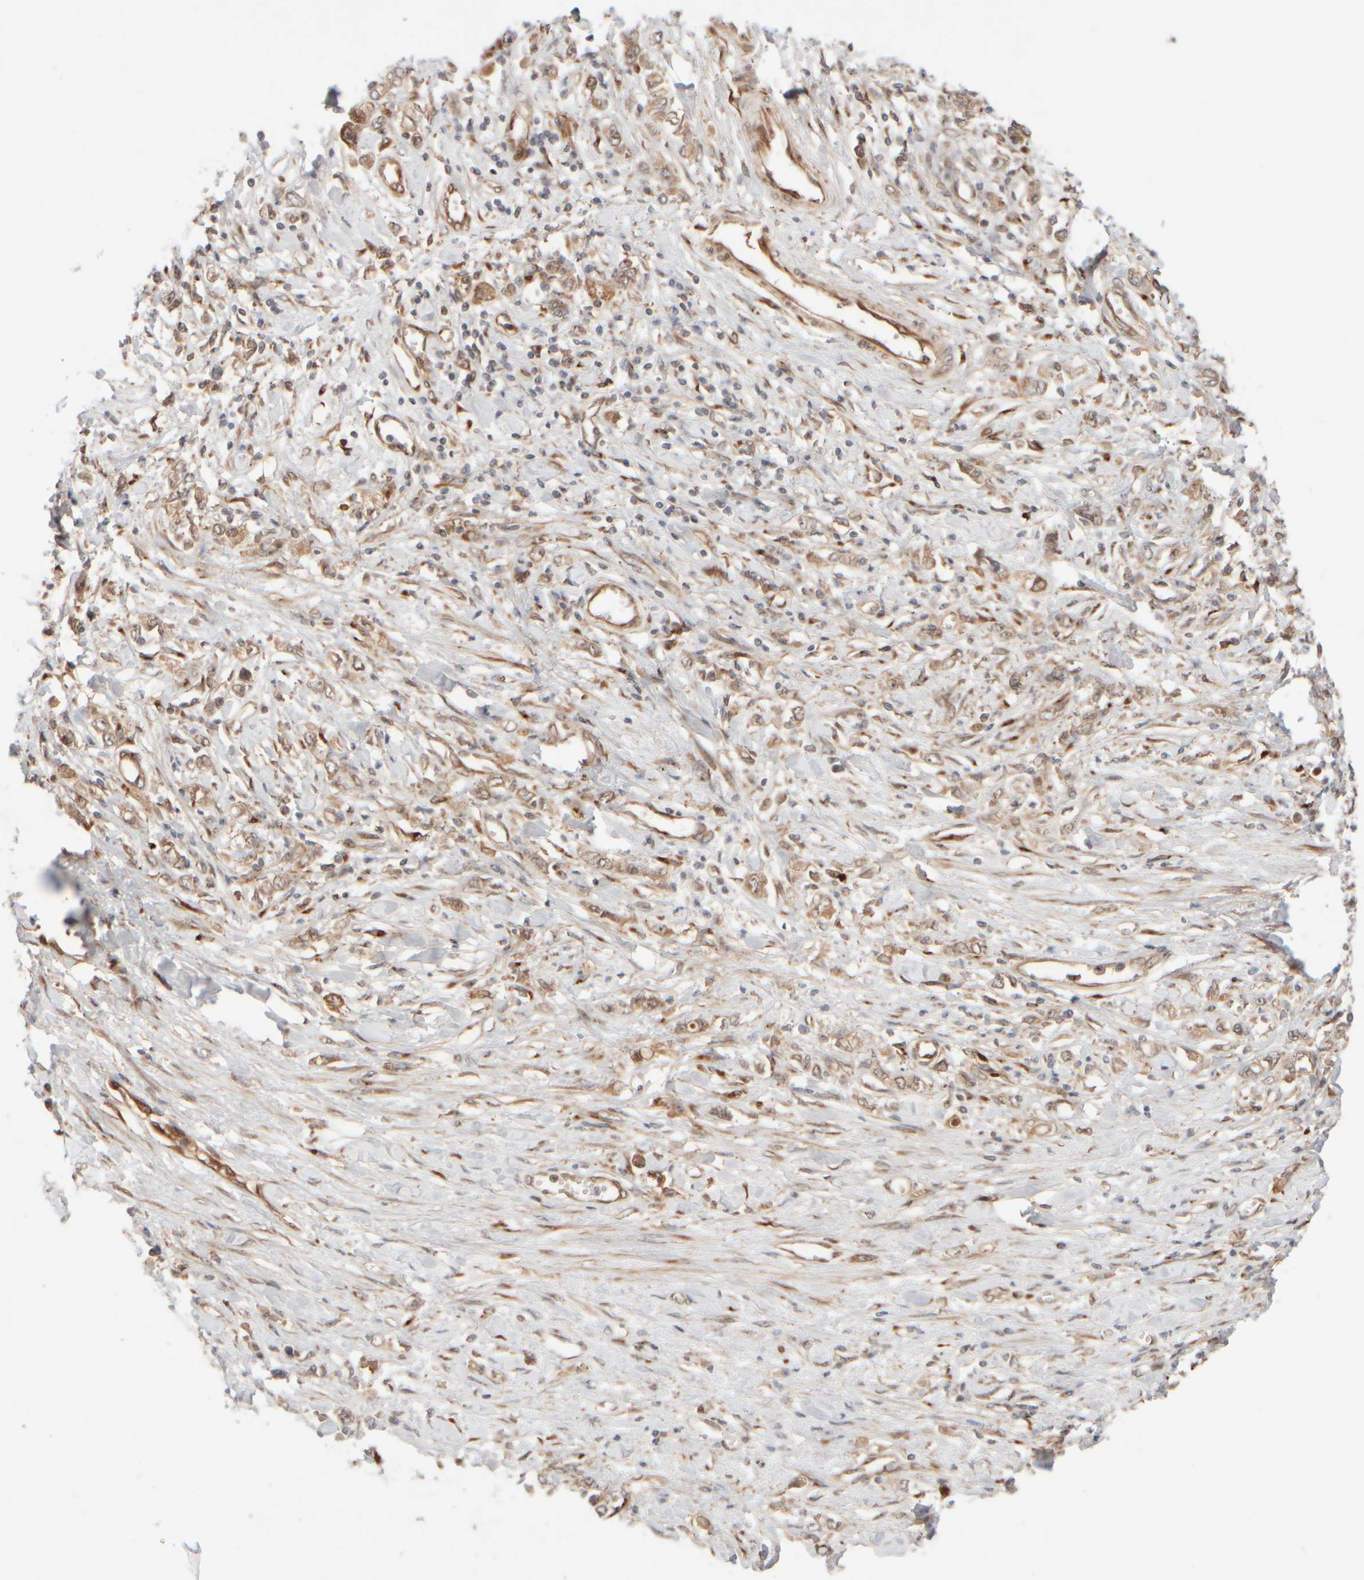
{"staining": {"intensity": "weak", "quantity": ">75%", "location": "cytoplasmic/membranous"}, "tissue": "stomach cancer", "cell_type": "Tumor cells", "image_type": "cancer", "snomed": [{"axis": "morphology", "description": "Adenocarcinoma, NOS"}, {"axis": "topography", "description": "Stomach"}], "caption": "DAB (3,3'-diaminobenzidine) immunohistochemical staining of human adenocarcinoma (stomach) exhibits weak cytoplasmic/membranous protein positivity in approximately >75% of tumor cells. The staining was performed using DAB, with brown indicating positive protein expression. Nuclei are stained blue with hematoxylin.", "gene": "GCN1", "patient": {"sex": "female", "age": 76}}